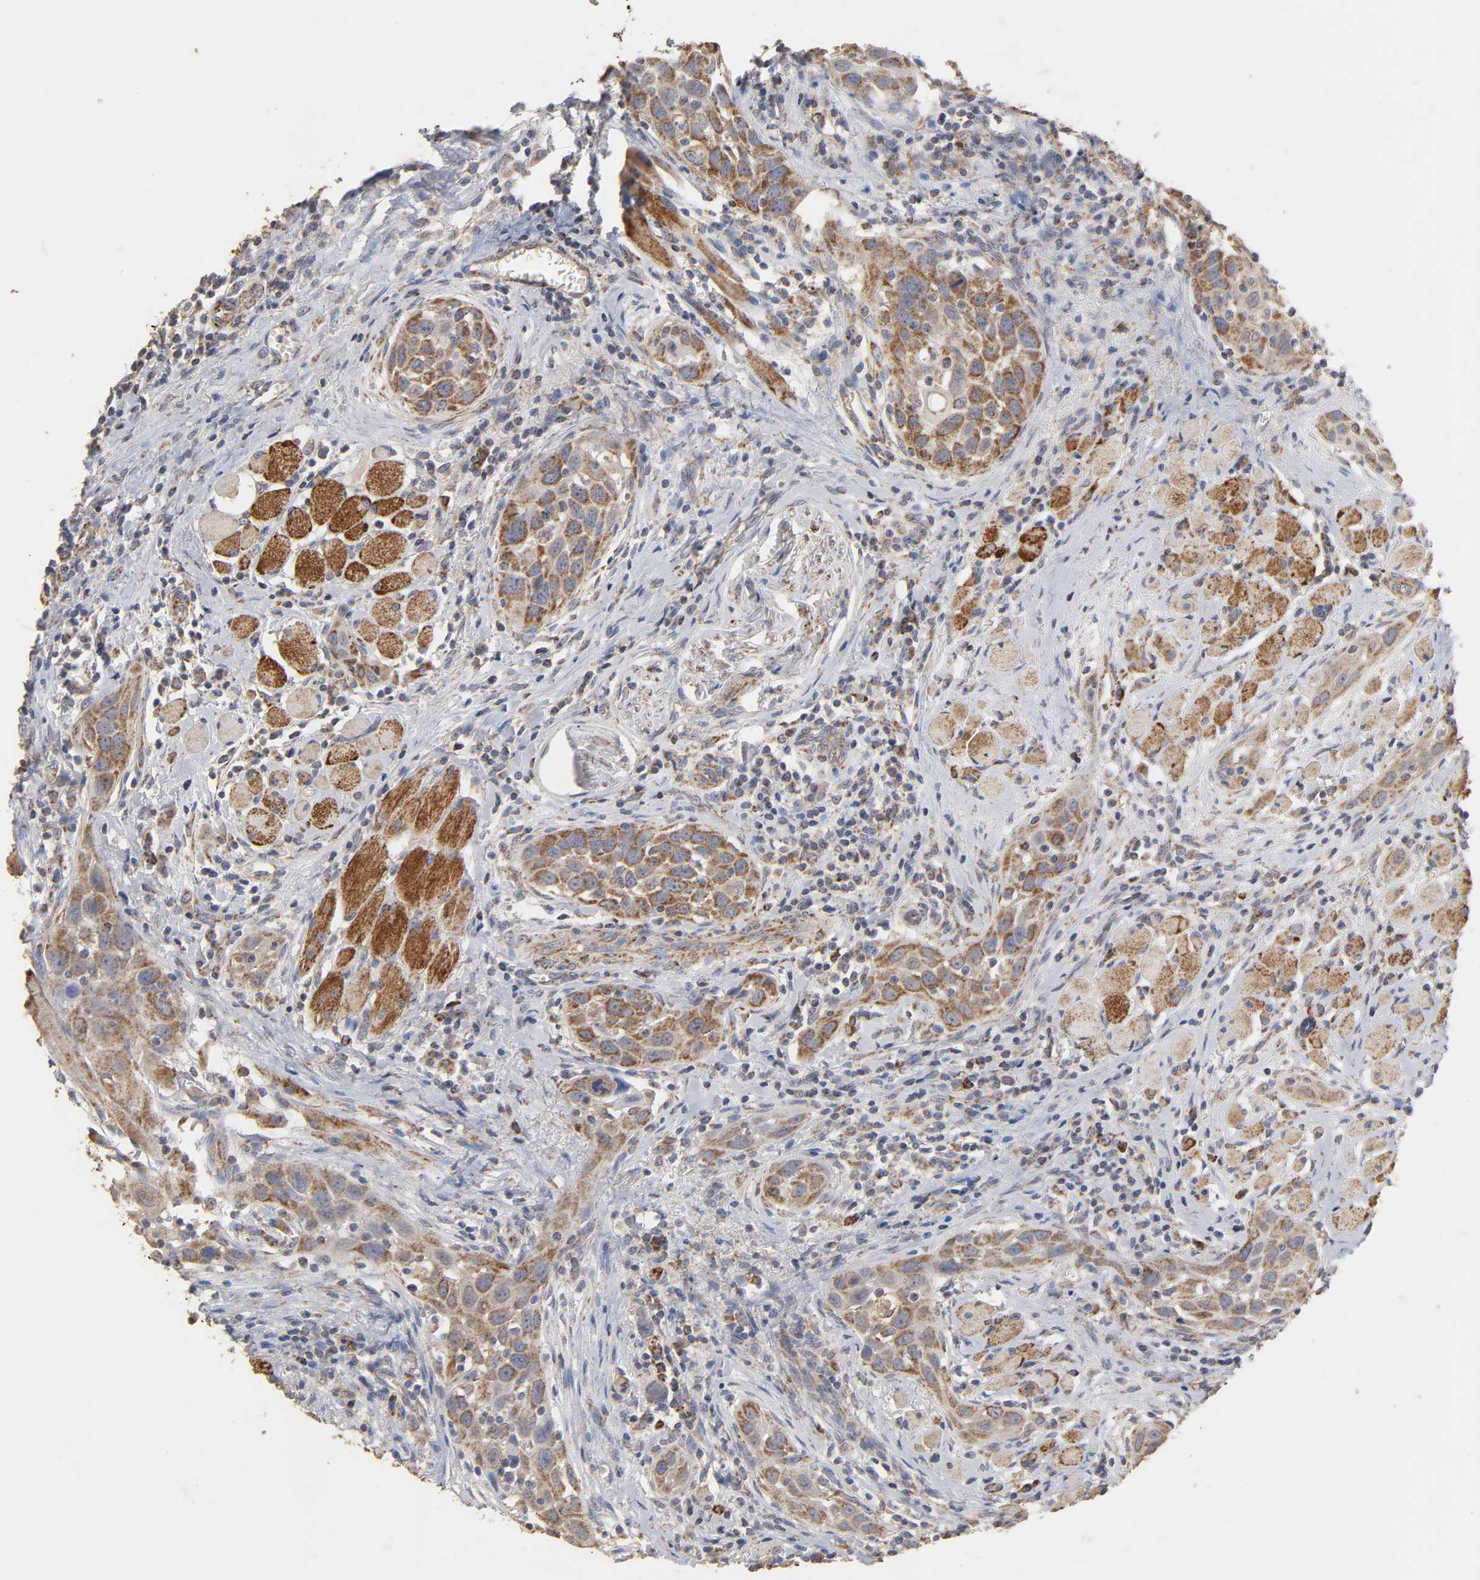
{"staining": {"intensity": "moderate", "quantity": ">75%", "location": "cytoplasmic/membranous"}, "tissue": "head and neck cancer", "cell_type": "Tumor cells", "image_type": "cancer", "snomed": [{"axis": "morphology", "description": "Squamous cell carcinoma, NOS"}, {"axis": "topography", "description": "Oral tissue"}, {"axis": "topography", "description": "Head-Neck"}], "caption": "Immunohistochemistry (IHC) of squamous cell carcinoma (head and neck) shows medium levels of moderate cytoplasmic/membranous expression in about >75% of tumor cells.", "gene": "CYCS", "patient": {"sex": "female", "age": 50}}